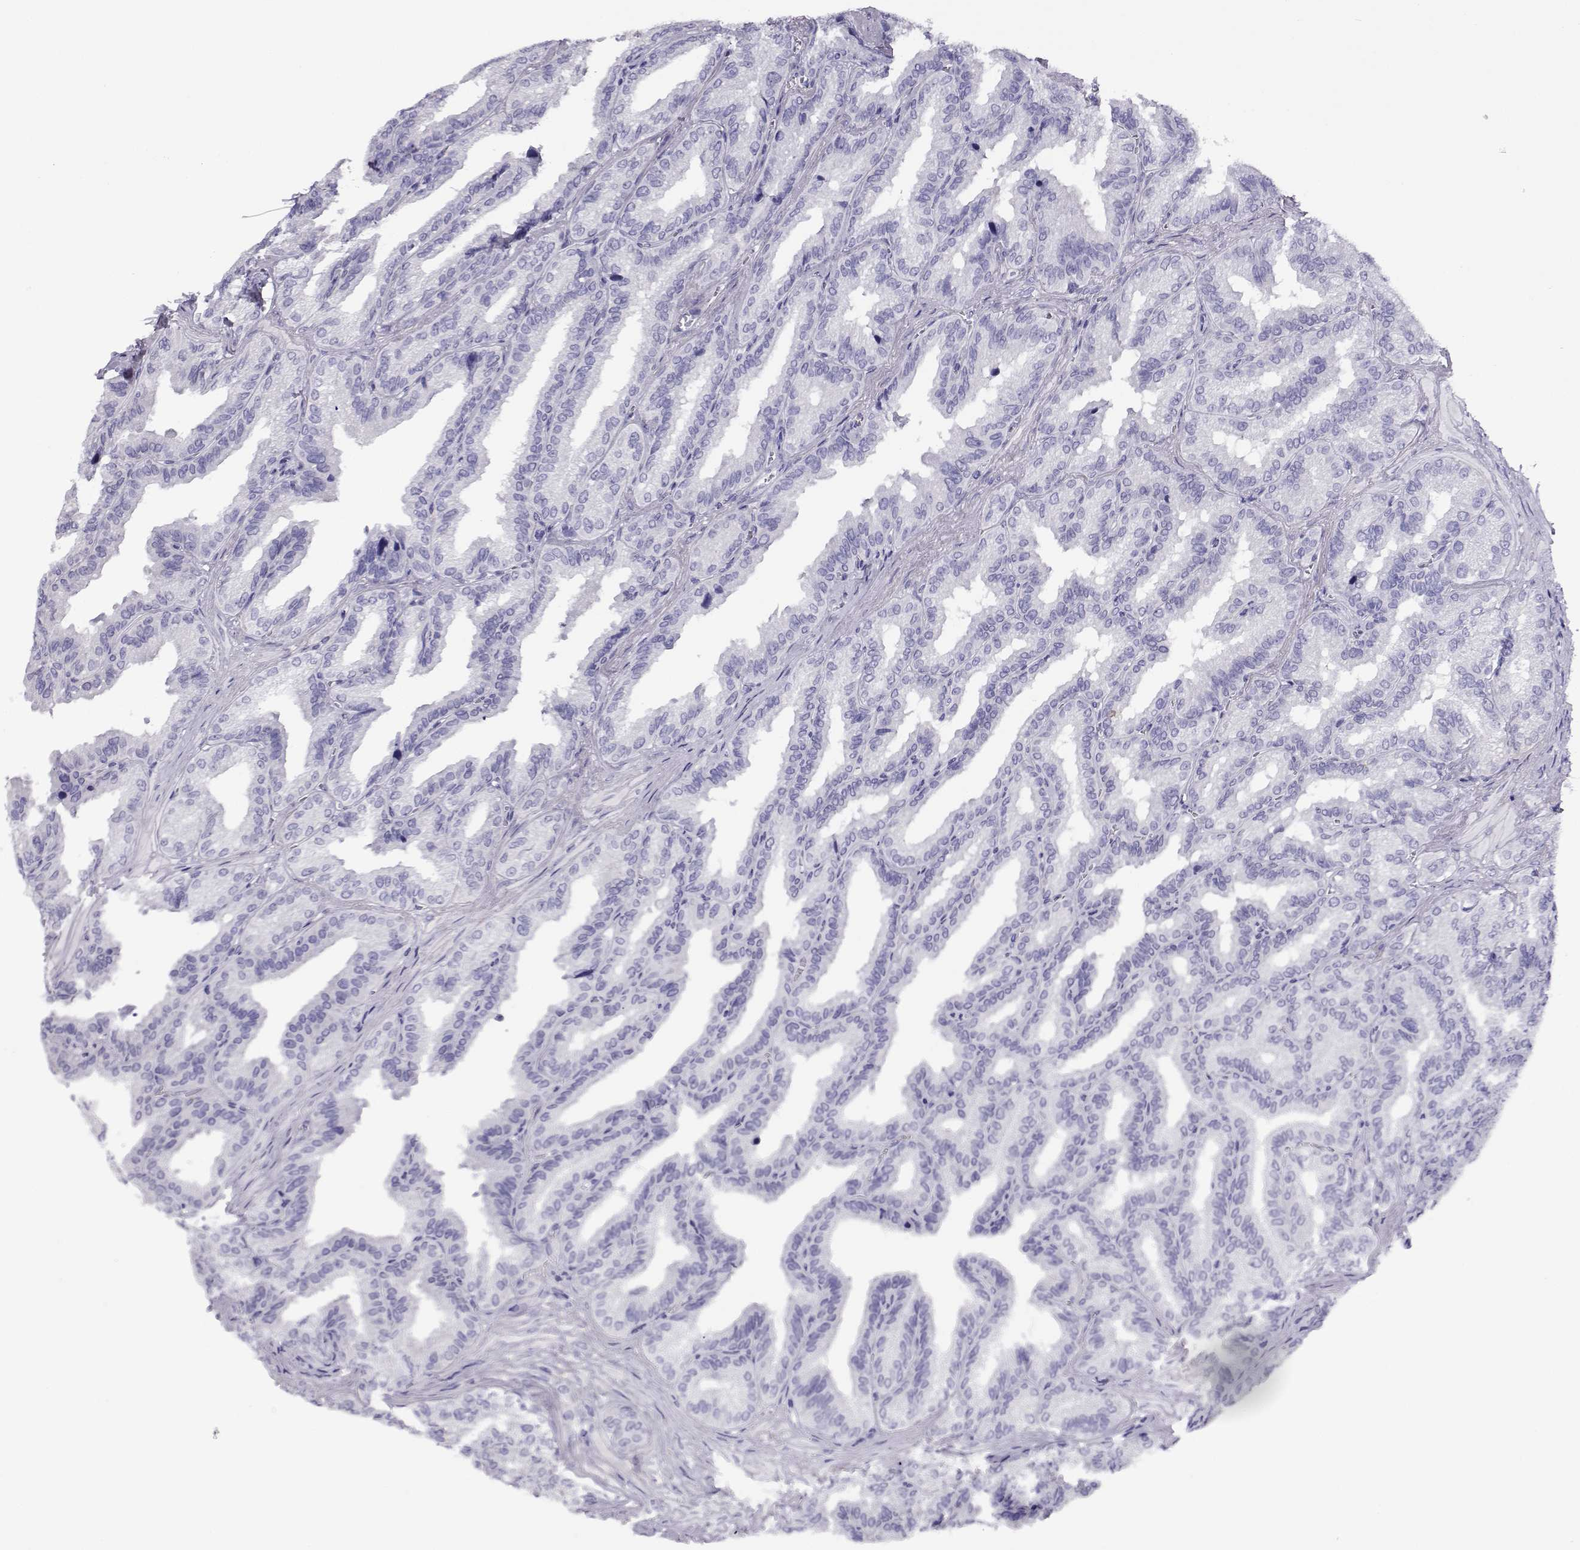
{"staining": {"intensity": "negative", "quantity": "none", "location": "none"}, "tissue": "seminal vesicle", "cell_type": "Glandular cells", "image_type": "normal", "snomed": [{"axis": "morphology", "description": "Normal tissue, NOS"}, {"axis": "topography", "description": "Seminal veicle"}], "caption": "A histopathology image of human seminal vesicle is negative for staining in glandular cells. (DAB immunohistochemistry, high magnification).", "gene": "RHOXF2B", "patient": {"sex": "male", "age": 37}}